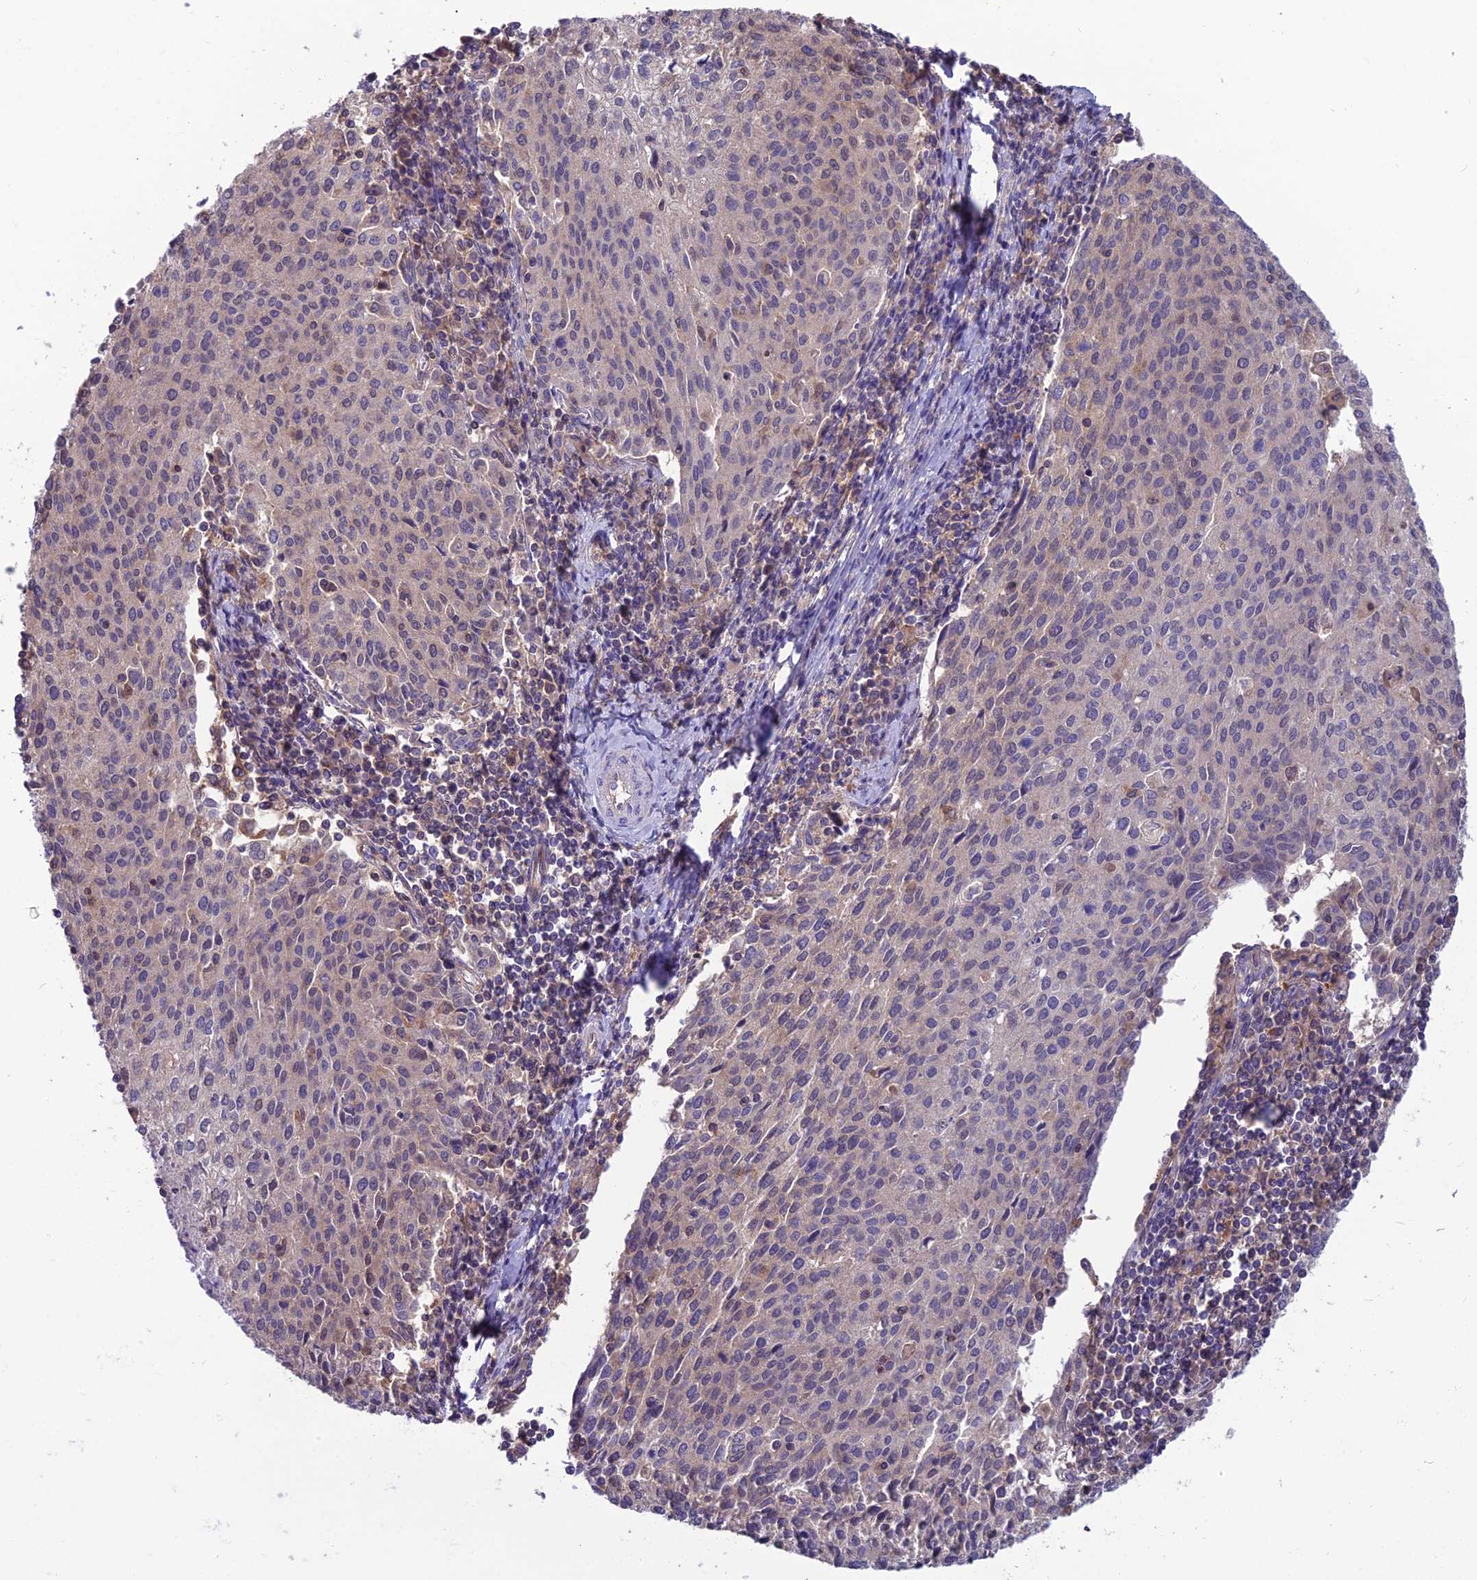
{"staining": {"intensity": "weak", "quantity": "25%-75%", "location": "cytoplasmic/membranous"}, "tissue": "cervical cancer", "cell_type": "Tumor cells", "image_type": "cancer", "snomed": [{"axis": "morphology", "description": "Squamous cell carcinoma, NOS"}, {"axis": "topography", "description": "Cervix"}], "caption": "Immunohistochemical staining of cervical squamous cell carcinoma demonstrates weak cytoplasmic/membranous protein staining in about 25%-75% of tumor cells.", "gene": "MVD", "patient": {"sex": "female", "age": 46}}